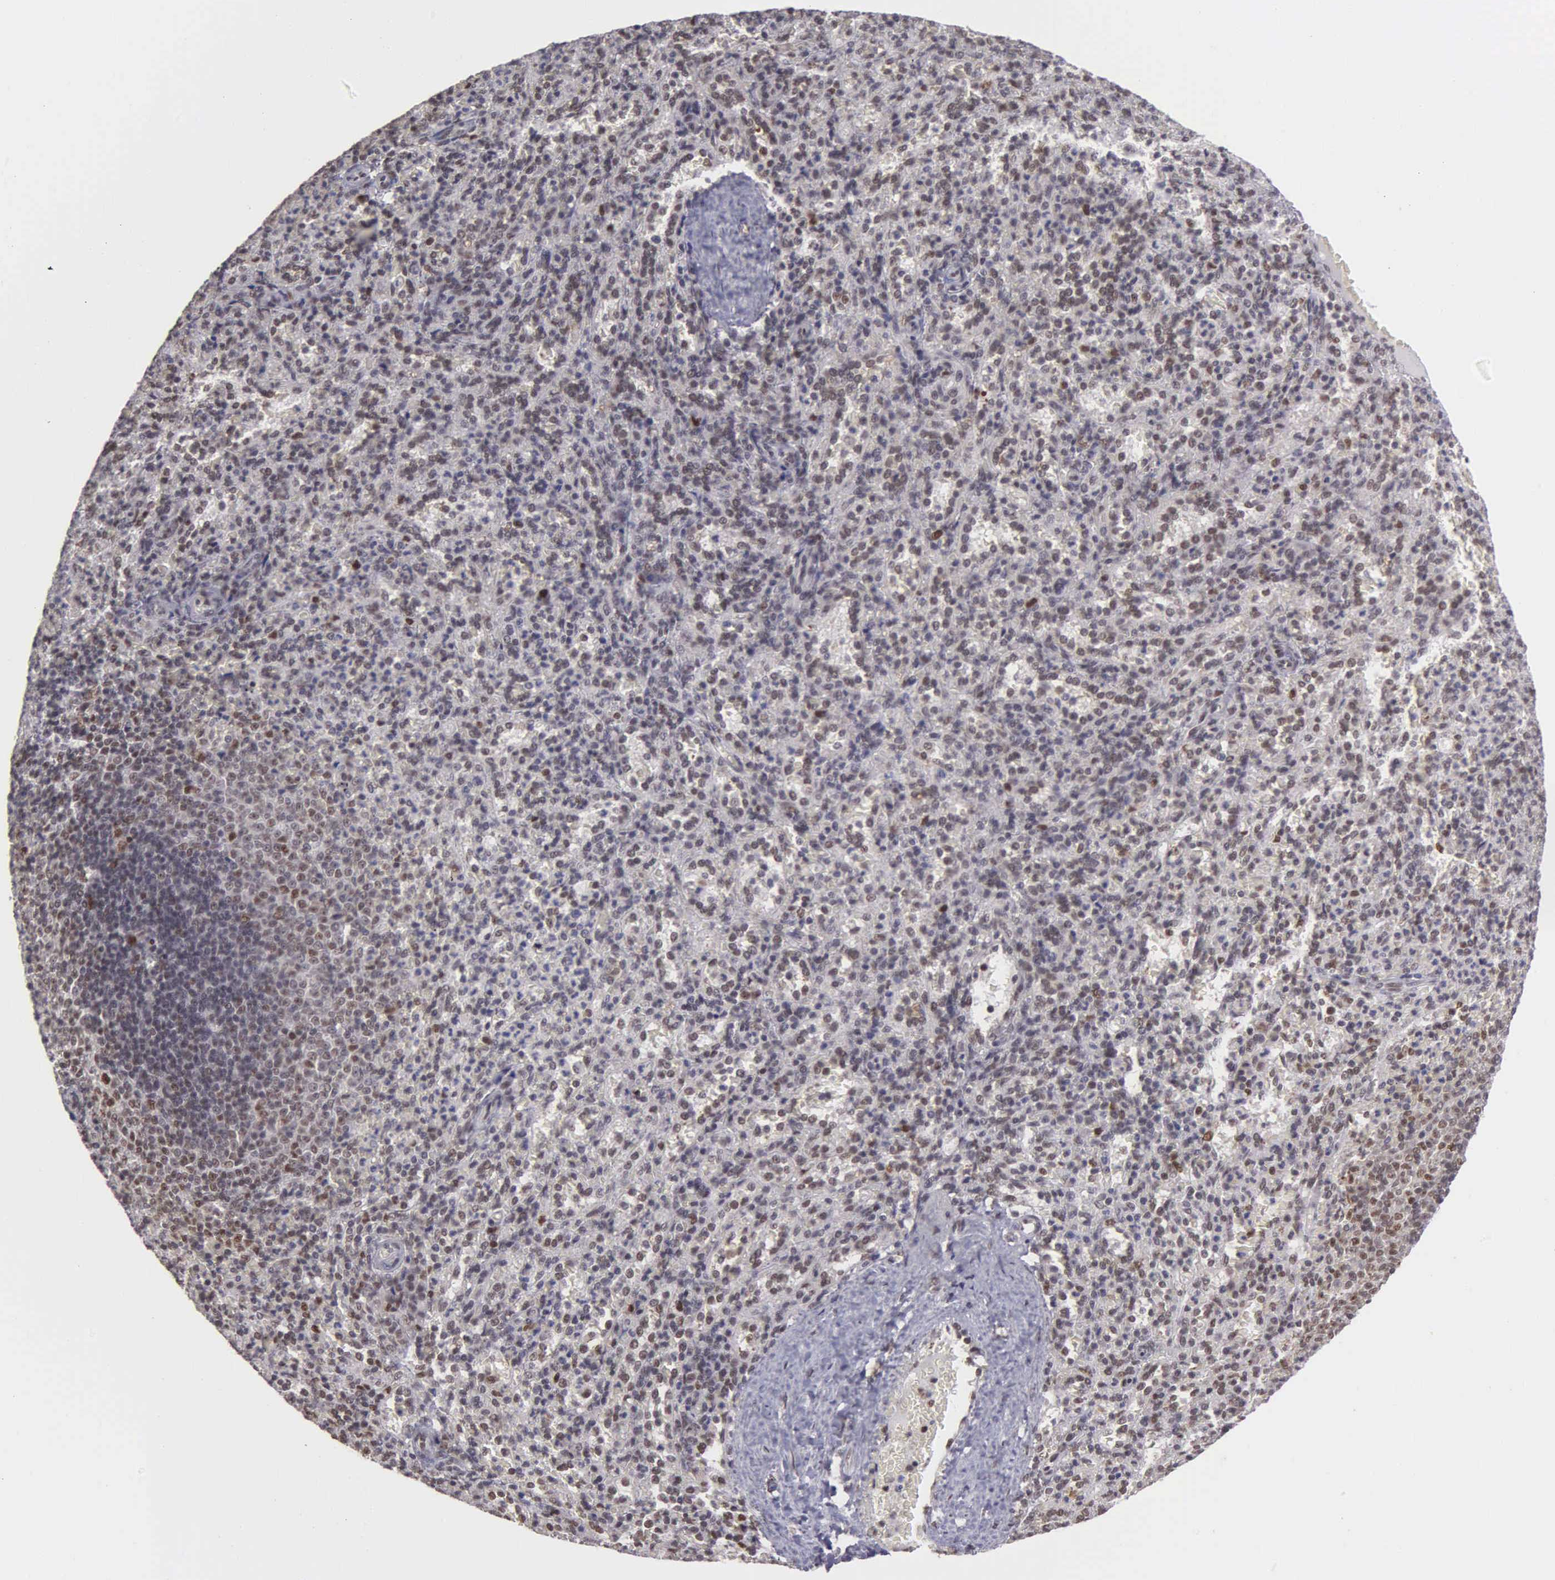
{"staining": {"intensity": "moderate", "quantity": "25%-75%", "location": "nuclear"}, "tissue": "spleen", "cell_type": "Cells in red pulp", "image_type": "normal", "snomed": [{"axis": "morphology", "description": "Normal tissue, NOS"}, {"axis": "topography", "description": "Spleen"}], "caption": "Cells in red pulp exhibit medium levels of moderate nuclear expression in about 25%-75% of cells in unremarkable human spleen. (DAB (3,3'-diaminobenzidine) IHC, brown staining for protein, blue staining for nuclei).", "gene": "UBR7", "patient": {"sex": "female", "age": 21}}